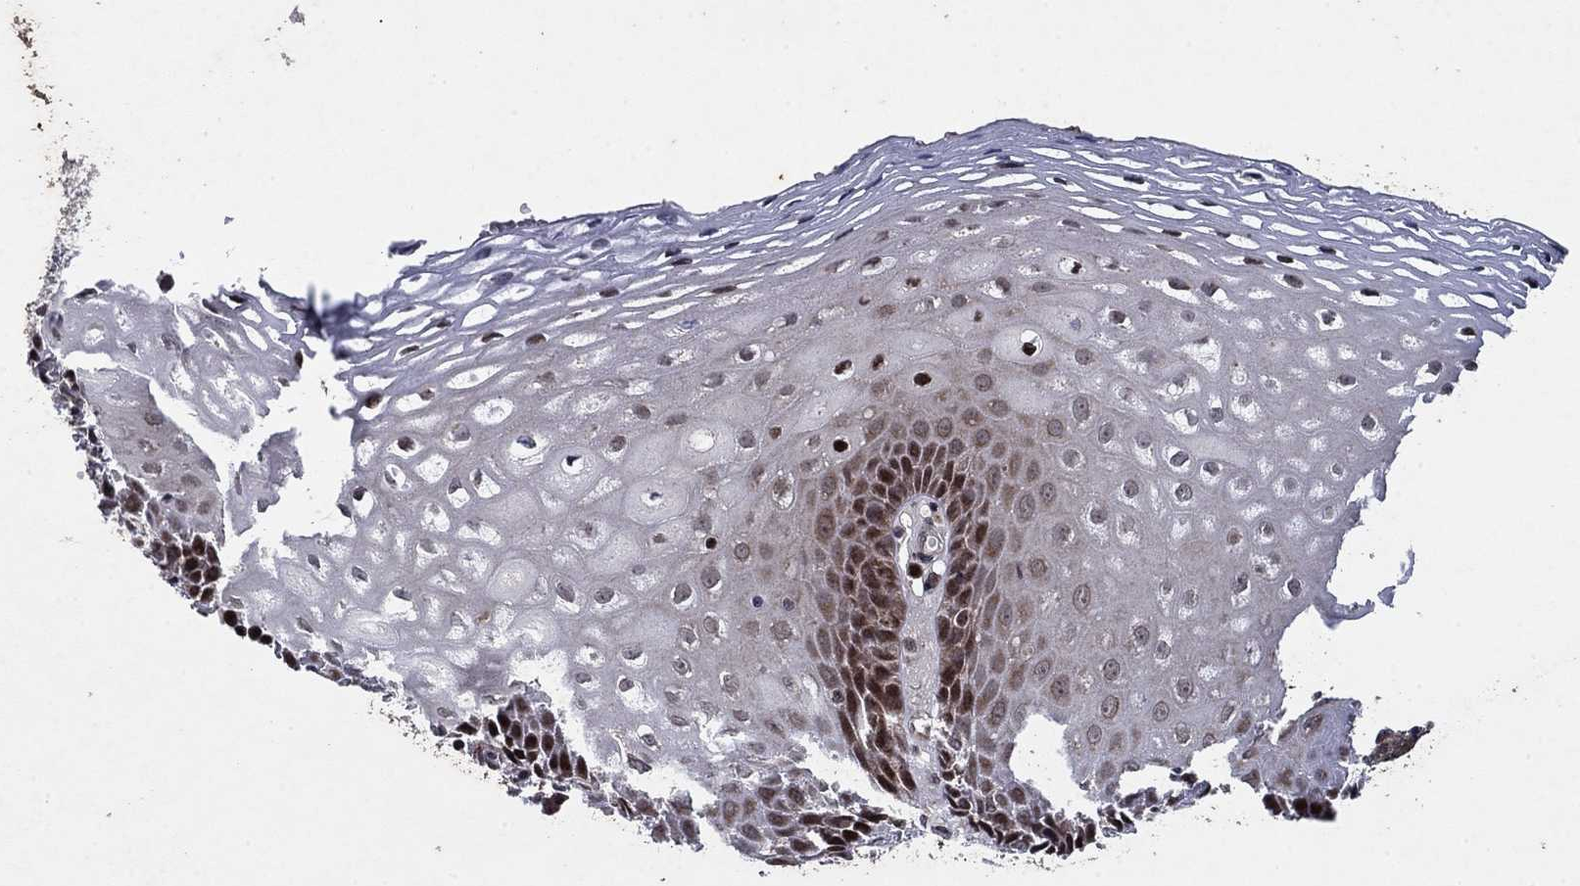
{"staining": {"intensity": "strong", "quantity": "25%-75%", "location": "nuclear"}, "tissue": "esophagus", "cell_type": "Squamous epithelial cells", "image_type": "normal", "snomed": [{"axis": "morphology", "description": "Normal tissue, NOS"}, {"axis": "topography", "description": "Esophagus"}], "caption": "The immunohistochemical stain shows strong nuclear expression in squamous epithelial cells of benign esophagus.", "gene": "PRICKLE4", "patient": {"sex": "male", "age": 76}}